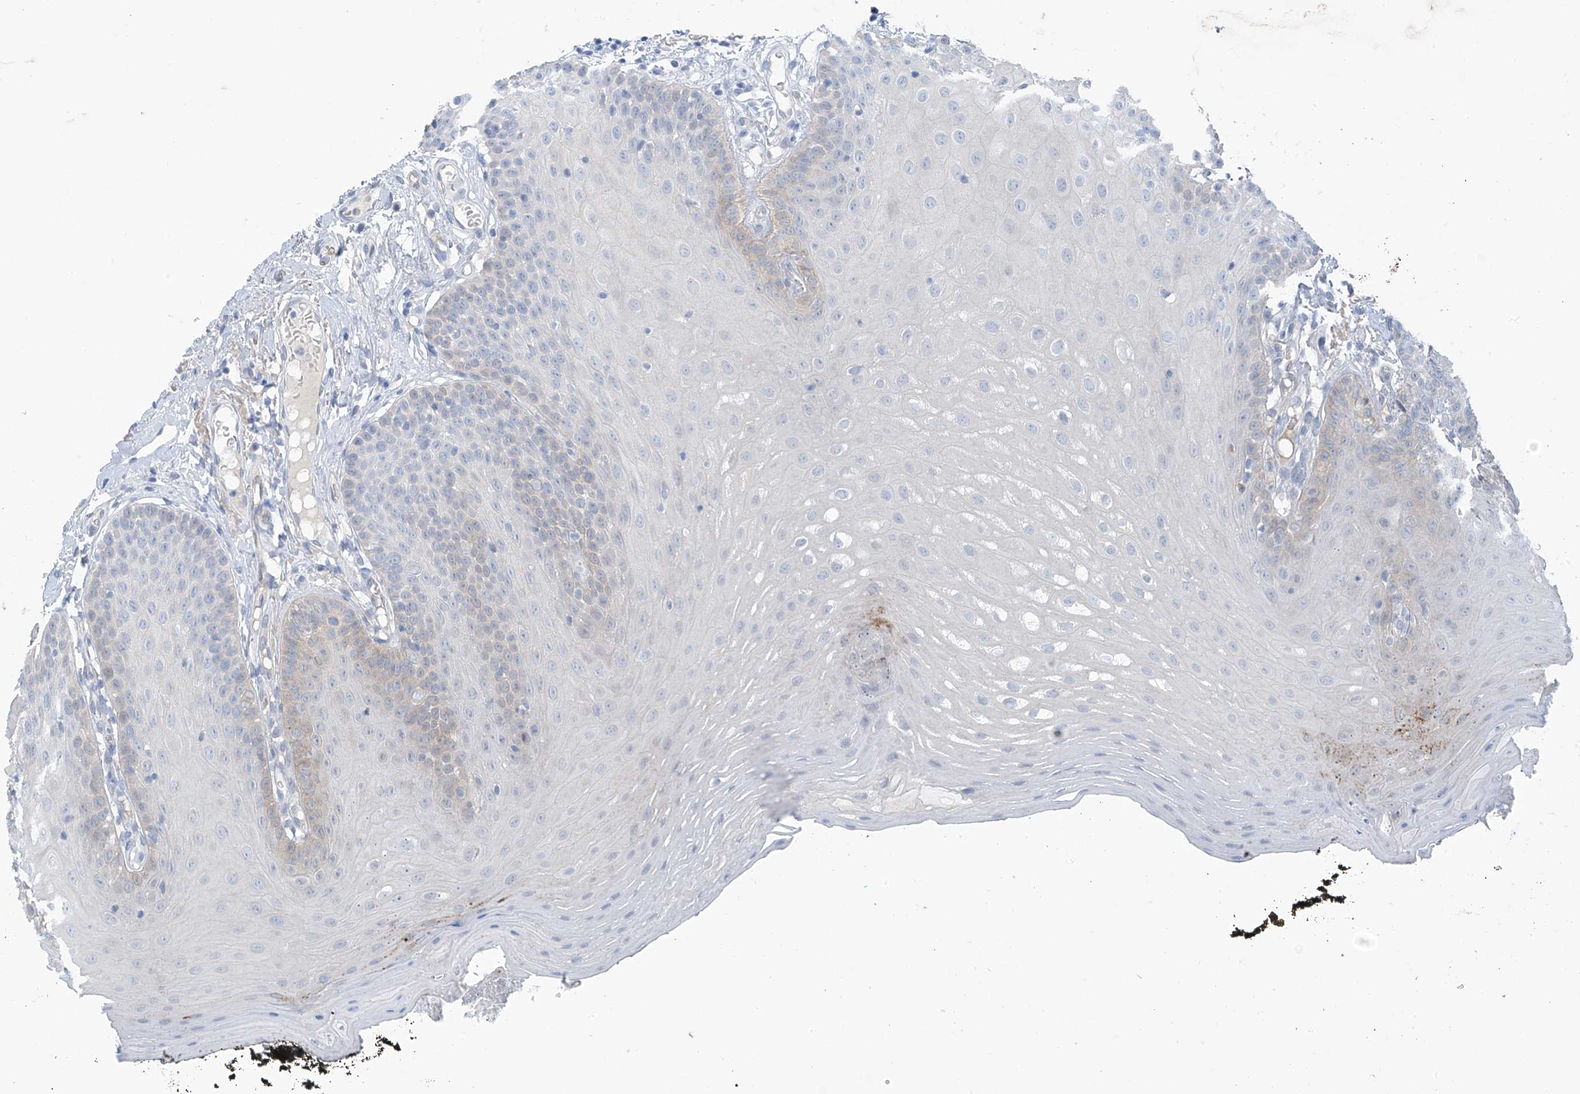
{"staining": {"intensity": "weak", "quantity": "<25%", "location": "cytoplasmic/membranous"}, "tissue": "oral mucosa", "cell_type": "Squamous epithelial cells", "image_type": "normal", "snomed": [{"axis": "morphology", "description": "Normal tissue, NOS"}, {"axis": "topography", "description": "Oral tissue"}], "caption": "The image displays no staining of squamous epithelial cells in unremarkable oral mucosa.", "gene": "ZNF793", "patient": {"sex": "male", "age": 74}}